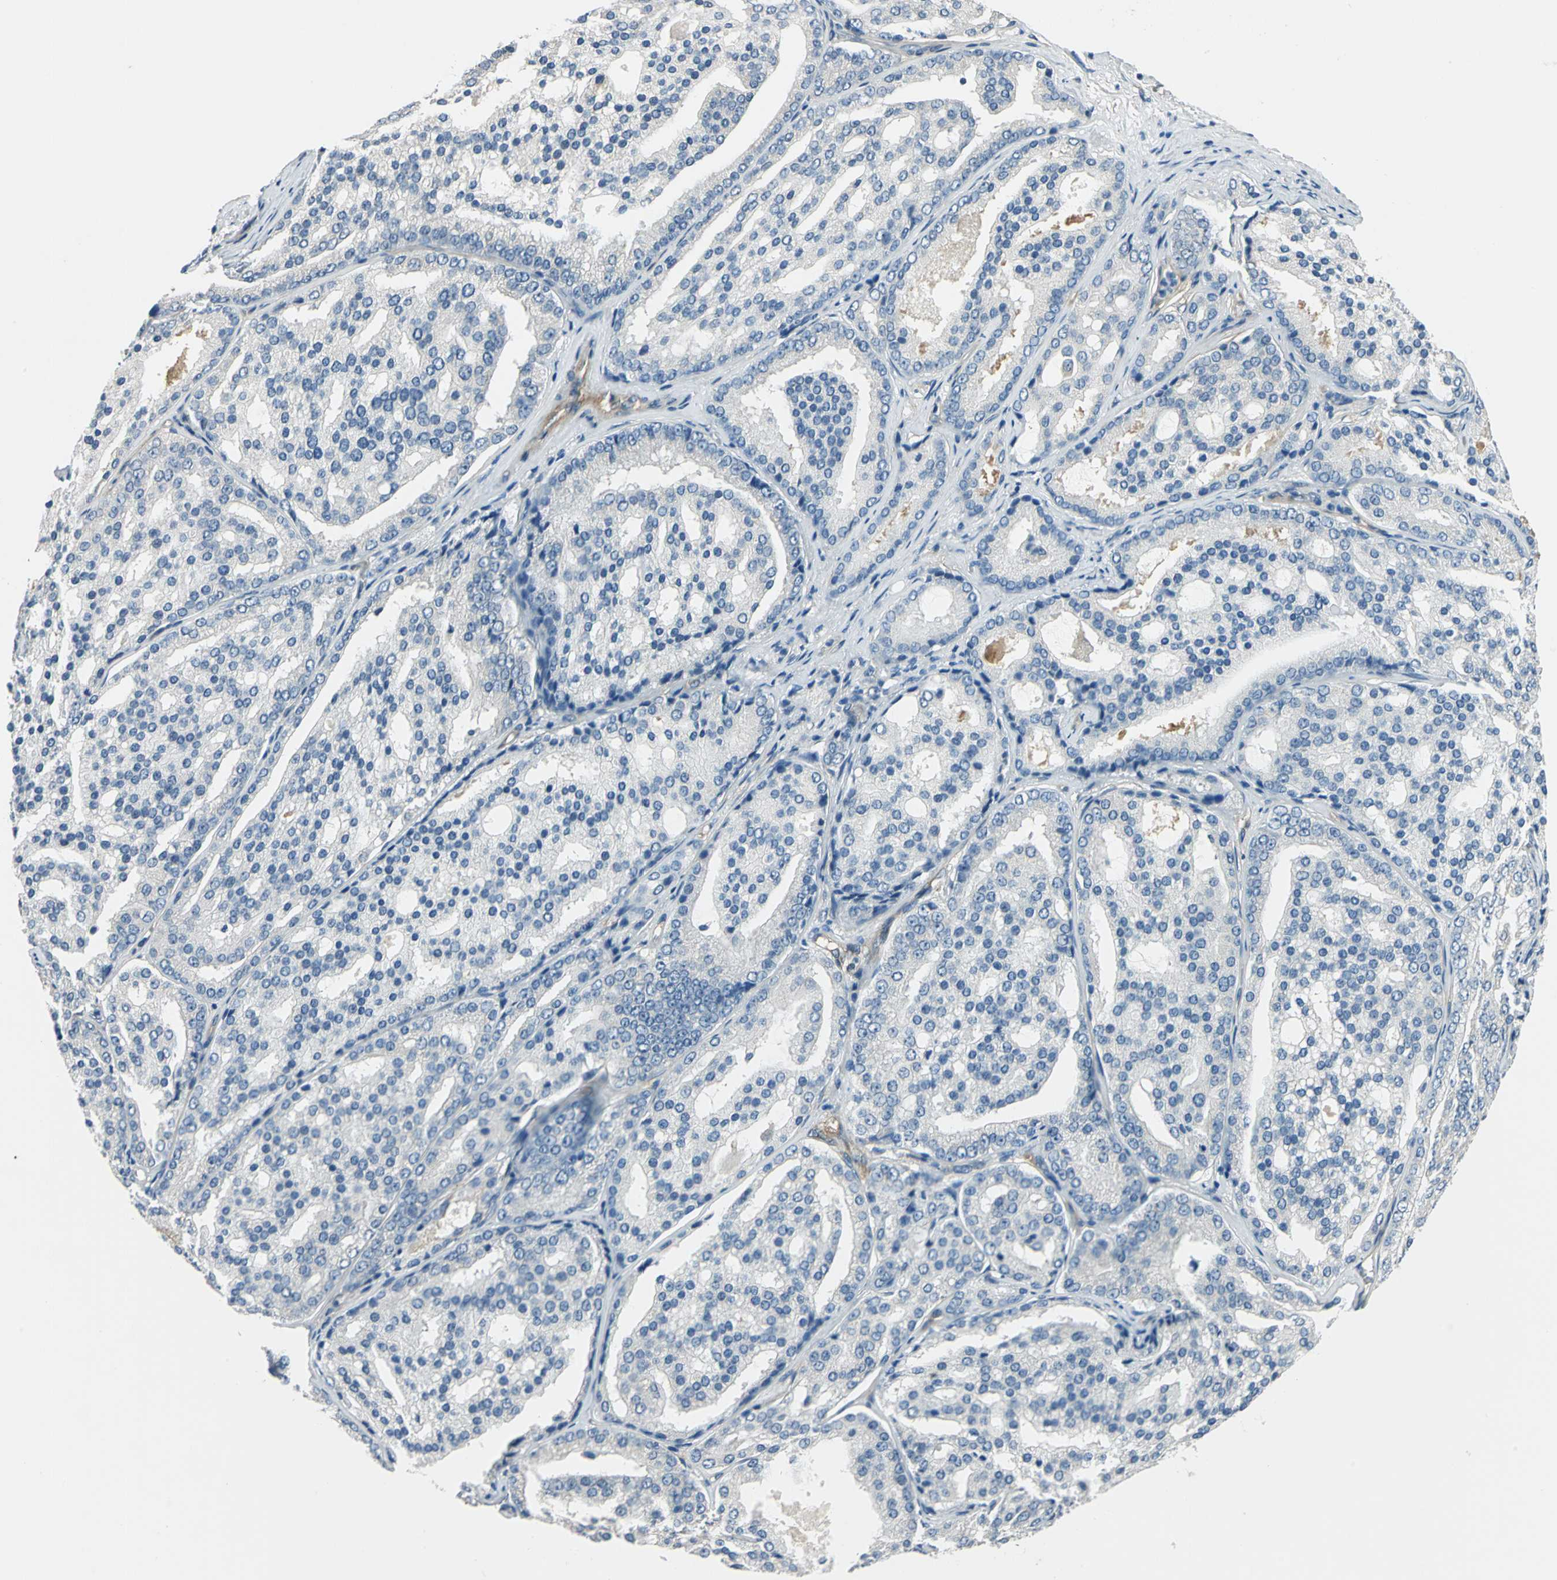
{"staining": {"intensity": "negative", "quantity": "none", "location": "none"}, "tissue": "prostate cancer", "cell_type": "Tumor cells", "image_type": "cancer", "snomed": [{"axis": "morphology", "description": "Adenocarcinoma, High grade"}, {"axis": "topography", "description": "Prostate"}], "caption": "Immunohistochemical staining of adenocarcinoma (high-grade) (prostate) shows no significant staining in tumor cells.", "gene": "CDC42EP1", "patient": {"sex": "male", "age": 64}}